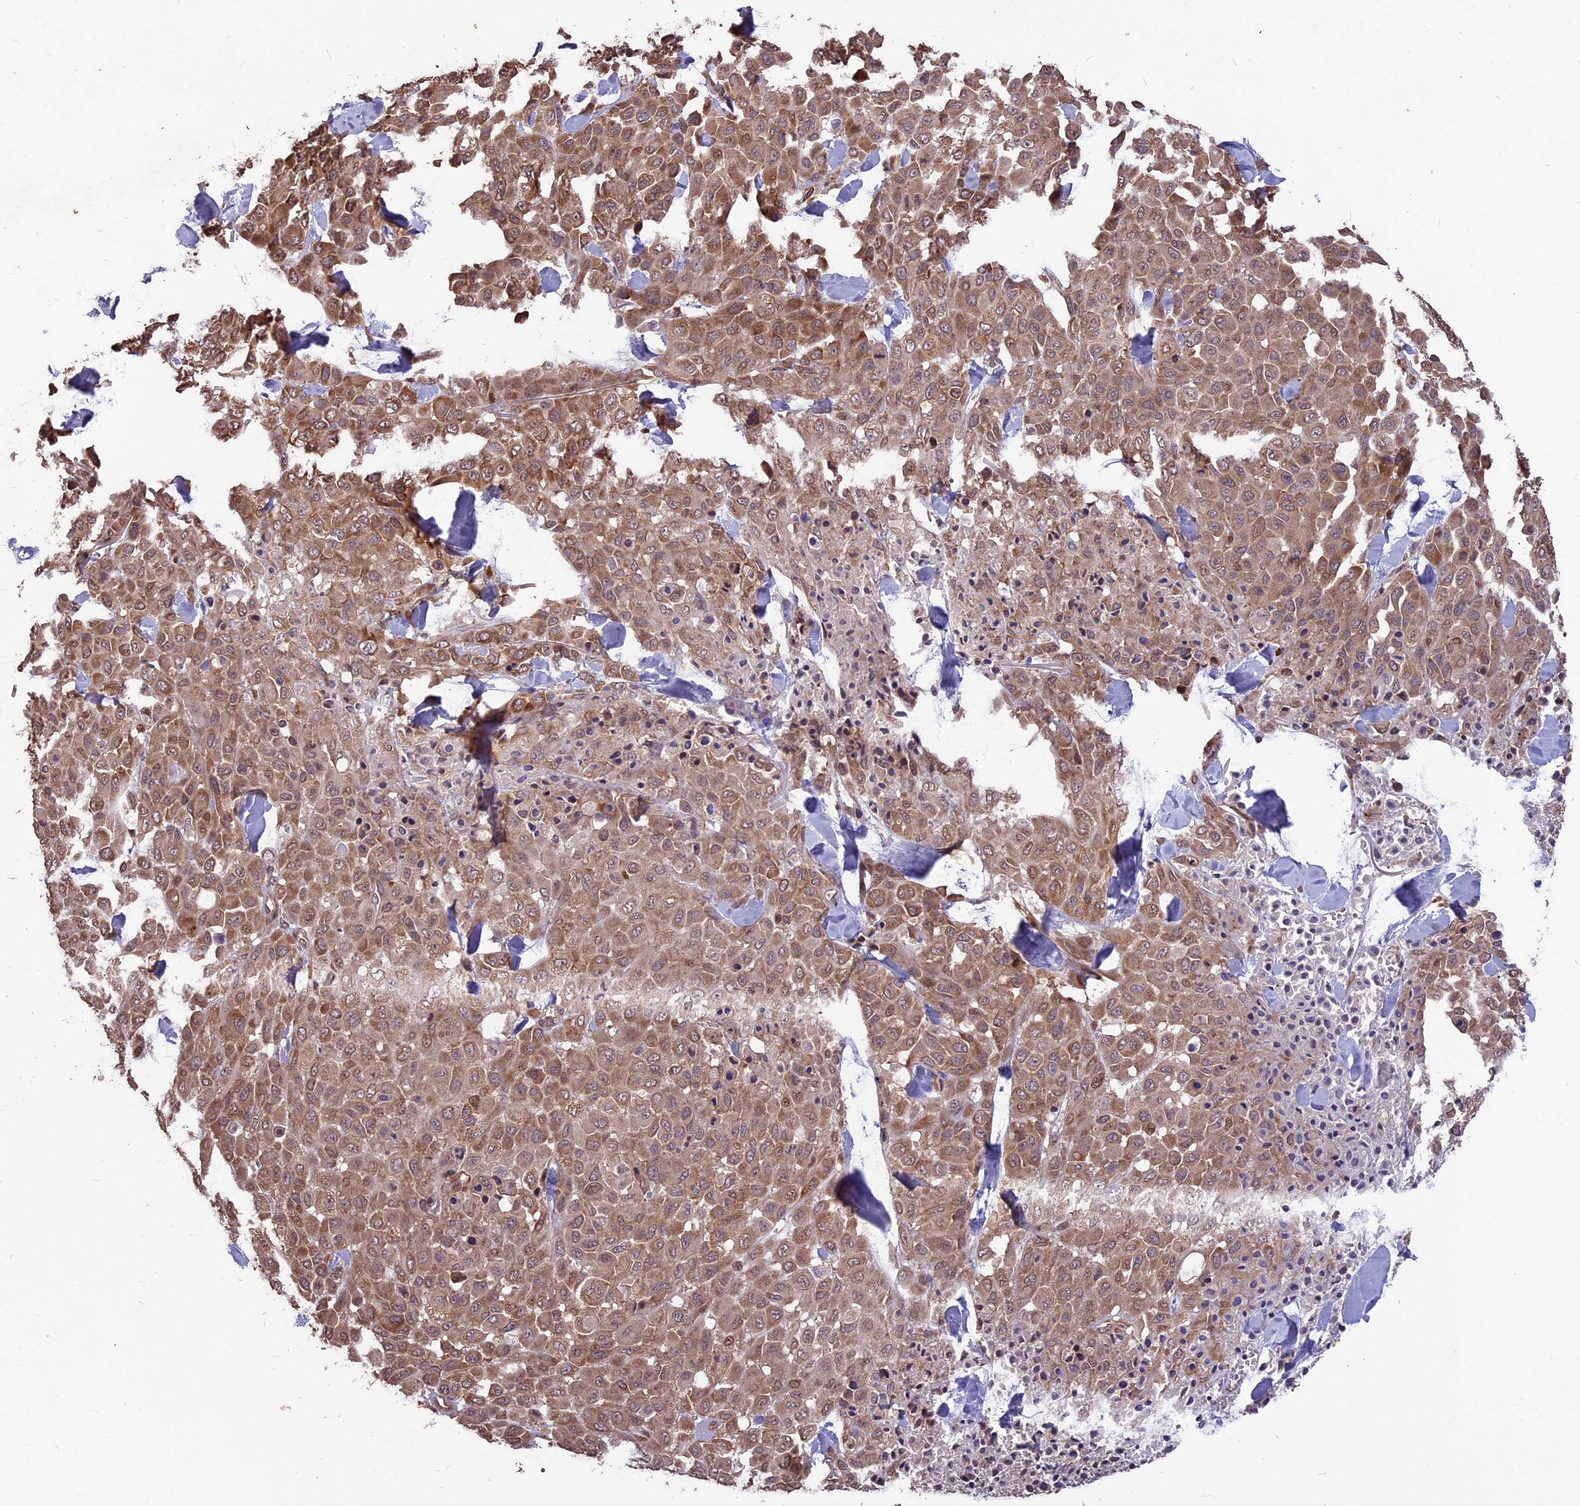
{"staining": {"intensity": "moderate", "quantity": ">75%", "location": "cytoplasmic/membranous"}, "tissue": "melanoma", "cell_type": "Tumor cells", "image_type": "cancer", "snomed": [{"axis": "morphology", "description": "Malignant melanoma, Metastatic site"}, {"axis": "topography", "description": "Skin"}], "caption": "A high-resolution histopathology image shows IHC staining of melanoma, which exhibits moderate cytoplasmic/membranous expression in approximately >75% of tumor cells.", "gene": "ZNF598", "patient": {"sex": "female", "age": 81}}